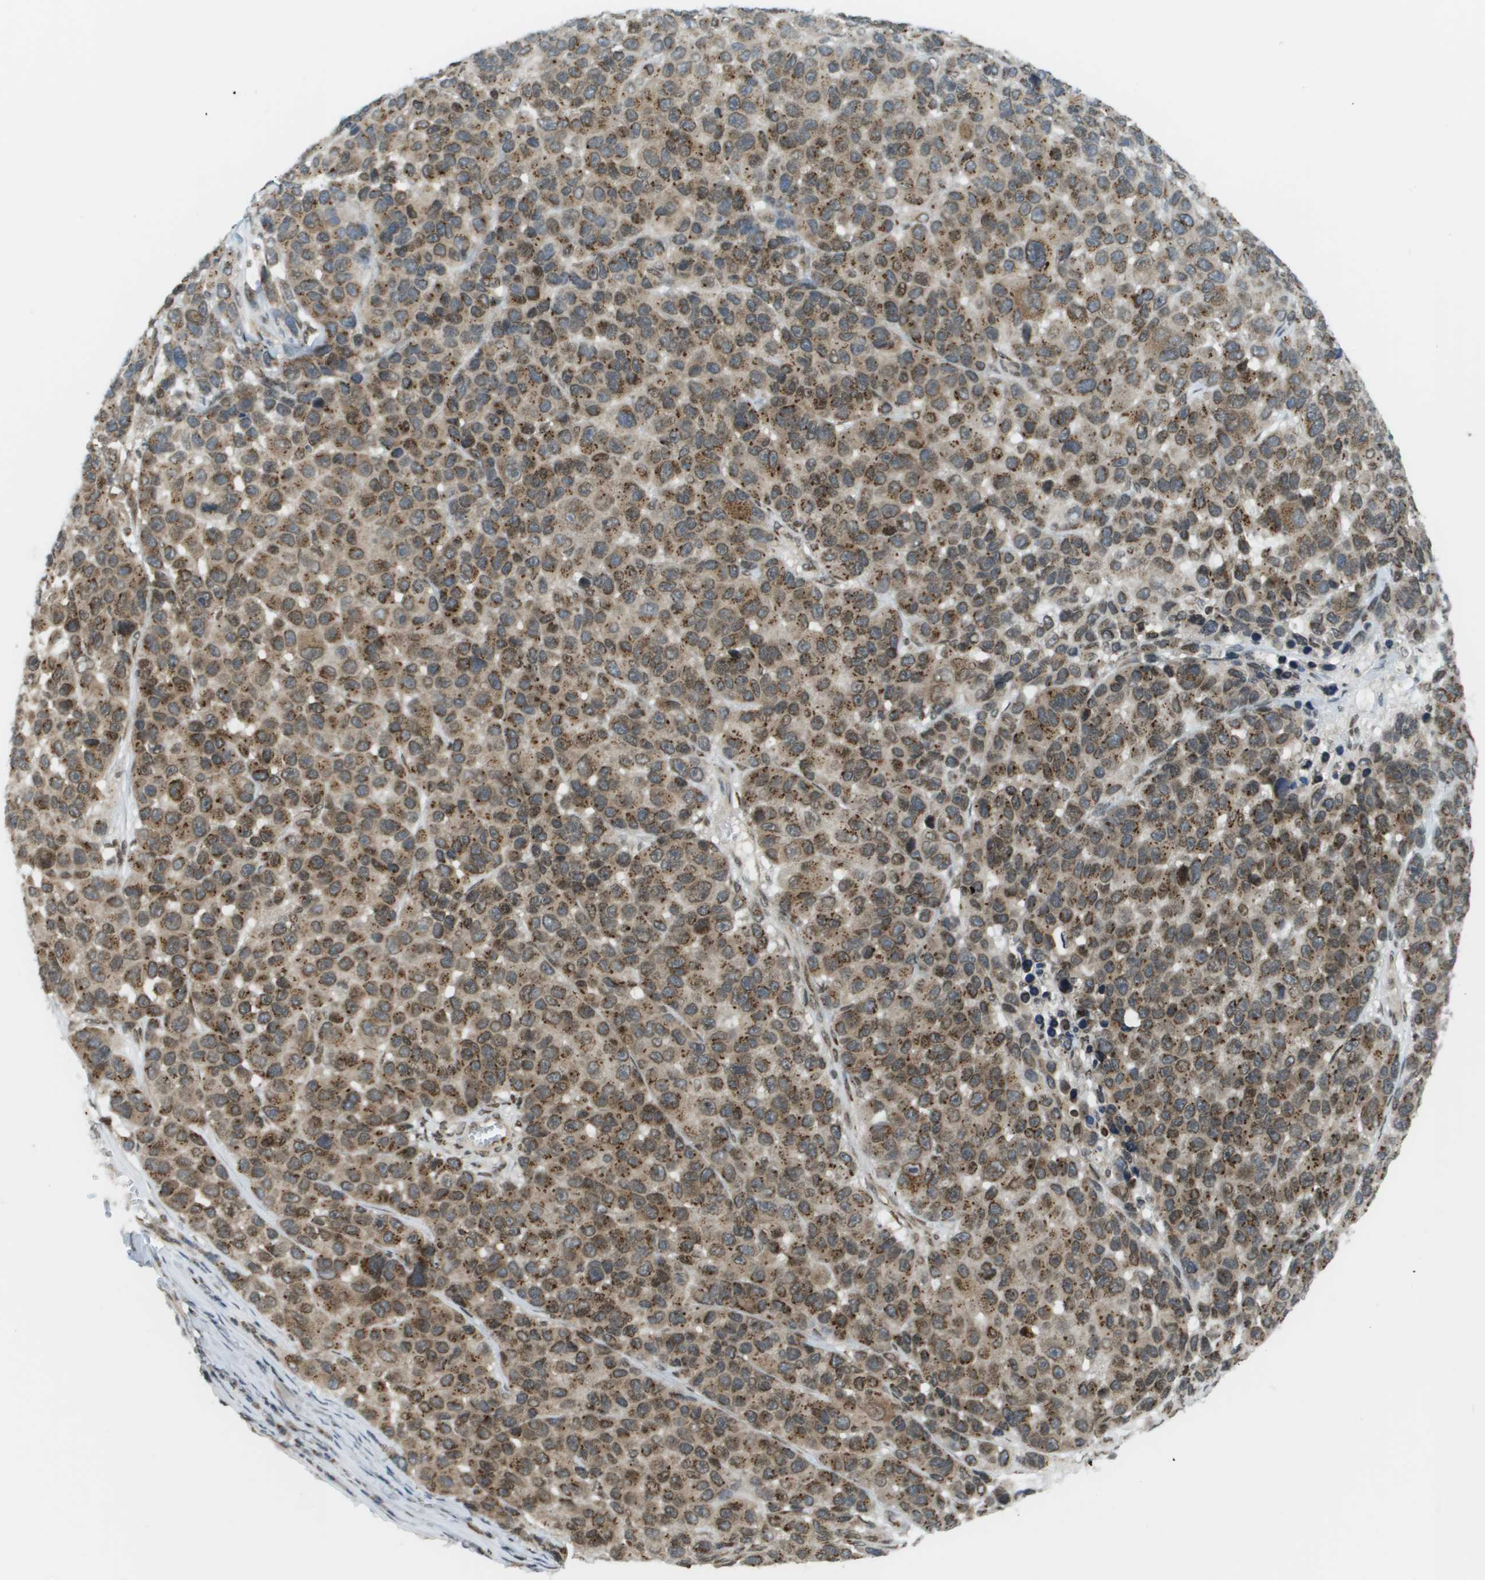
{"staining": {"intensity": "moderate", "quantity": ">75%", "location": "cytoplasmic/membranous"}, "tissue": "melanoma", "cell_type": "Tumor cells", "image_type": "cancer", "snomed": [{"axis": "morphology", "description": "Malignant melanoma, NOS"}, {"axis": "topography", "description": "Skin"}], "caption": "This photomicrograph shows immunohistochemistry staining of human melanoma, with medium moderate cytoplasmic/membranous staining in approximately >75% of tumor cells.", "gene": "EVC", "patient": {"sex": "male", "age": 53}}